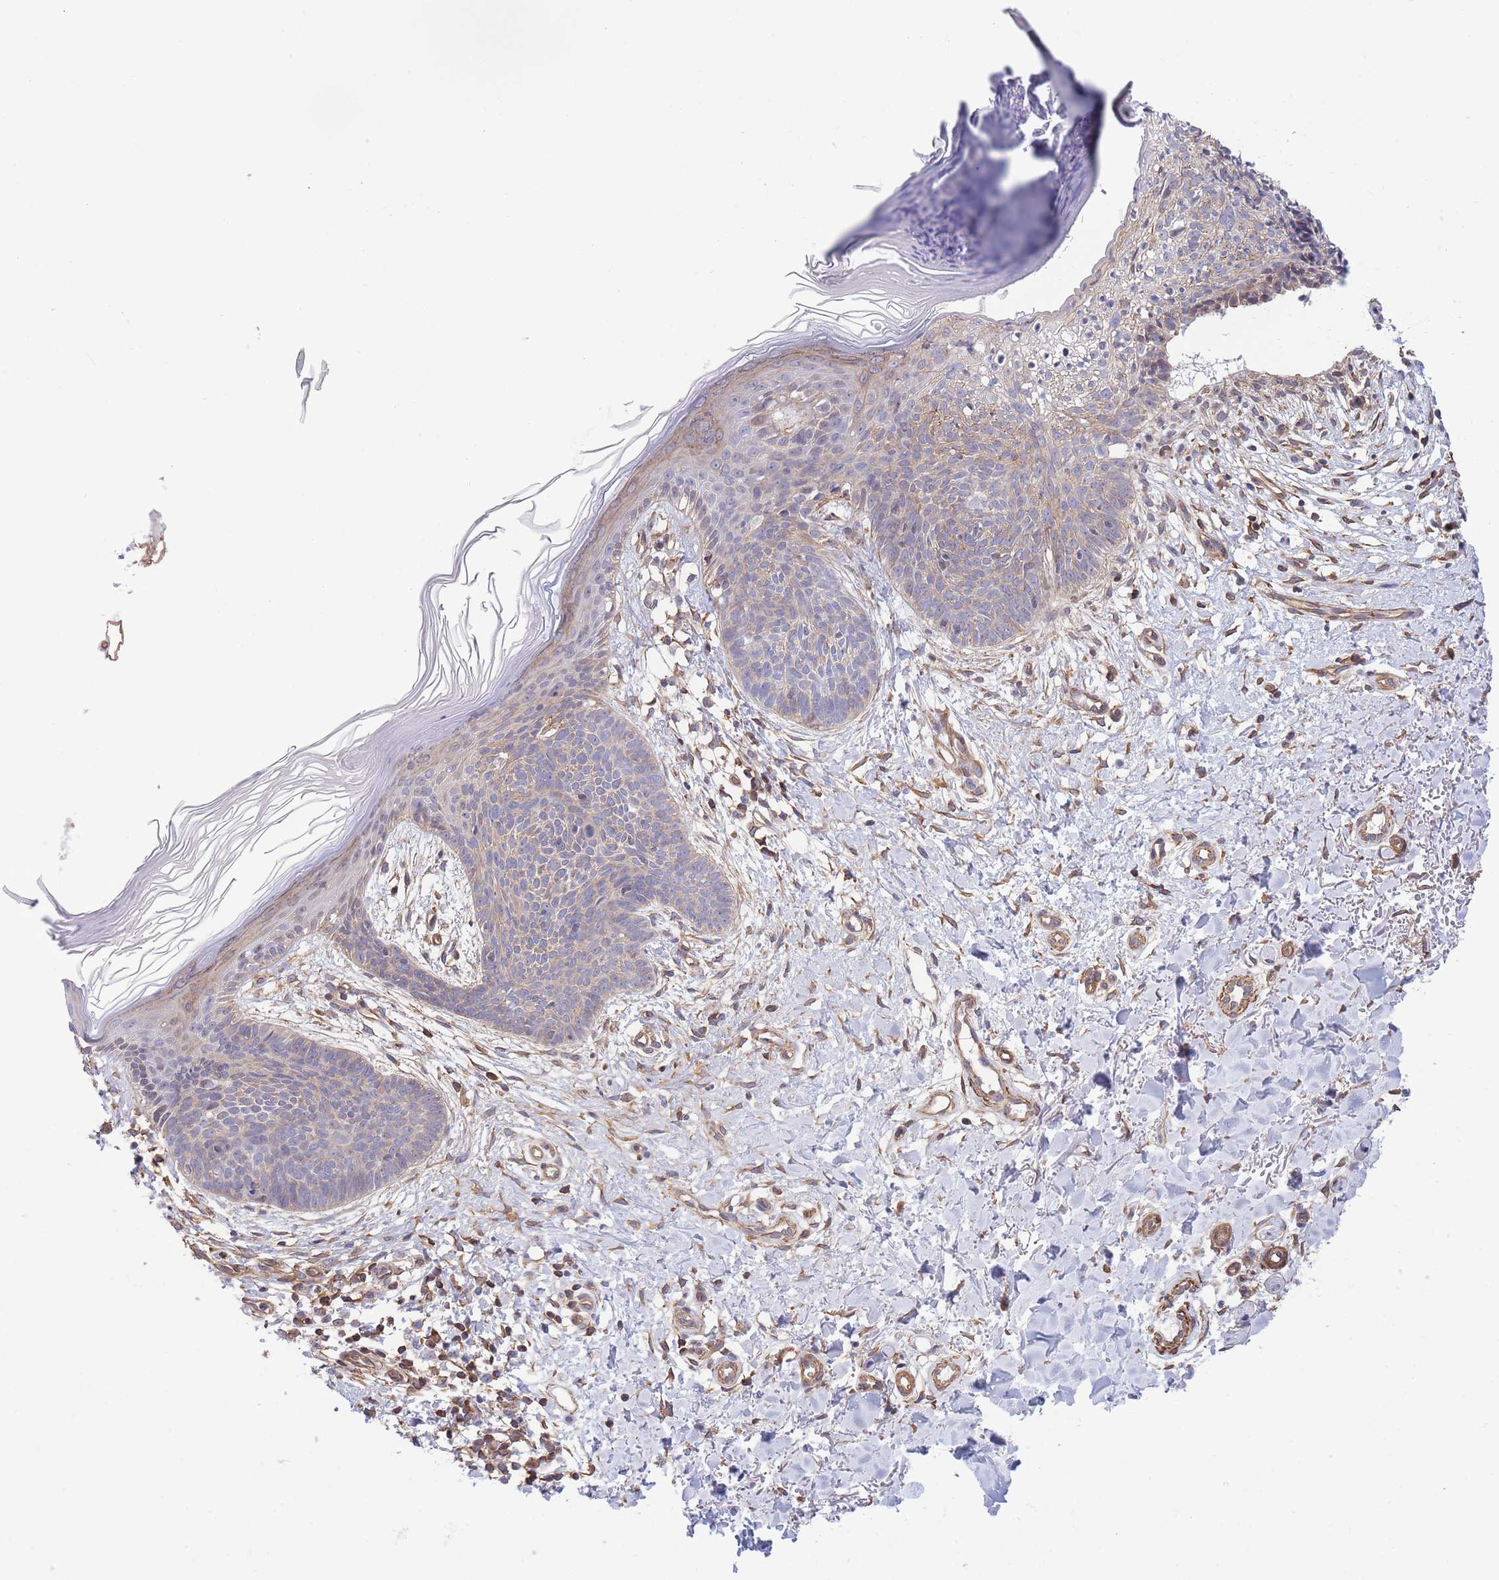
{"staining": {"intensity": "moderate", "quantity": "<25%", "location": "cytoplasmic/membranous"}, "tissue": "skin cancer", "cell_type": "Tumor cells", "image_type": "cancer", "snomed": [{"axis": "morphology", "description": "Basal cell carcinoma"}, {"axis": "topography", "description": "Skin"}], "caption": "Moderate cytoplasmic/membranous expression is identified in approximately <25% of tumor cells in basal cell carcinoma (skin).", "gene": "CDC25B", "patient": {"sex": "male", "age": 78}}